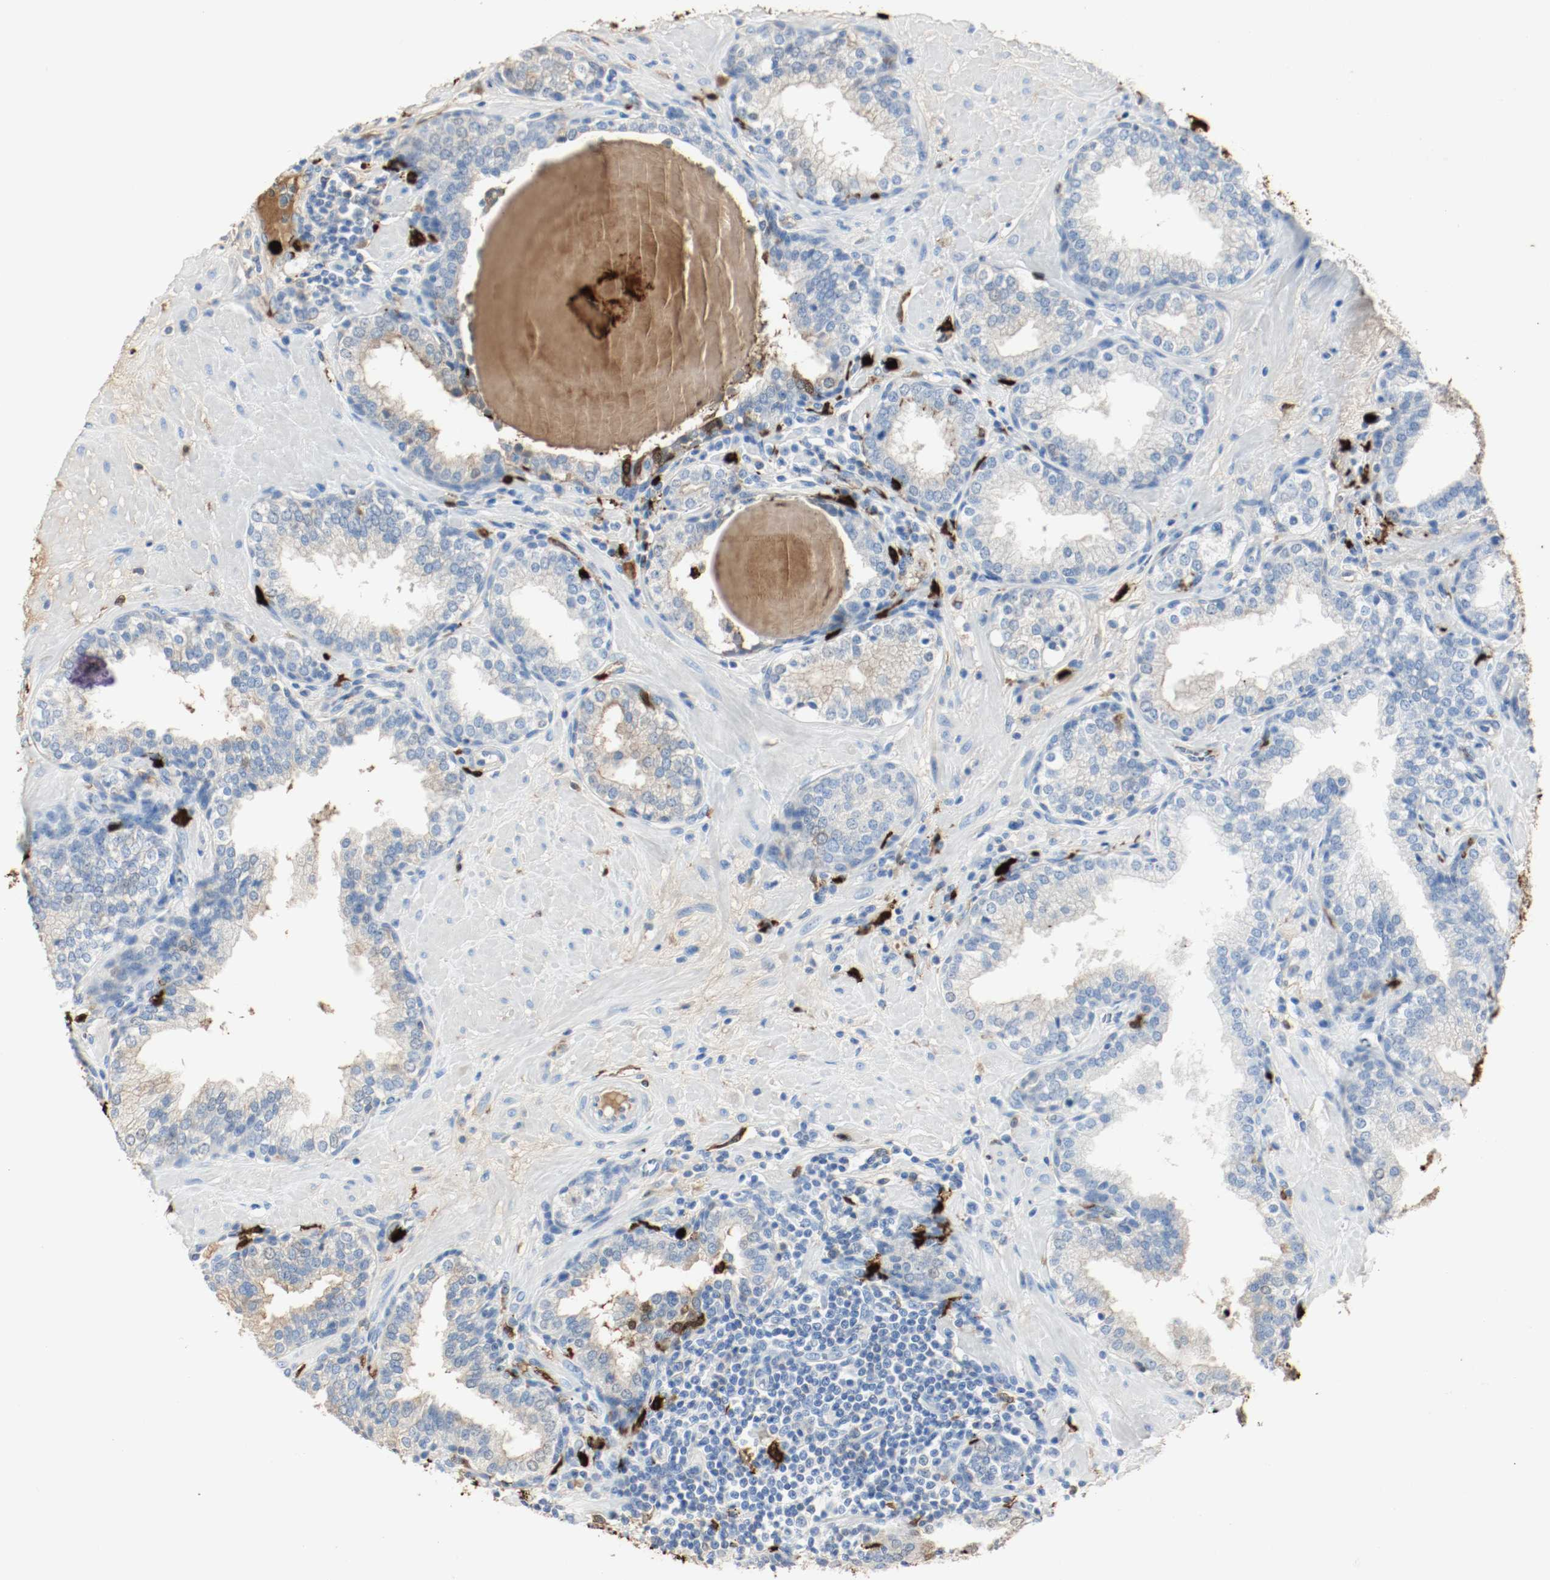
{"staining": {"intensity": "moderate", "quantity": "<25%", "location": "cytoplasmic/membranous"}, "tissue": "prostate", "cell_type": "Glandular cells", "image_type": "normal", "snomed": [{"axis": "morphology", "description": "Normal tissue, NOS"}, {"axis": "topography", "description": "Prostate"}], "caption": "DAB immunohistochemical staining of normal prostate reveals moderate cytoplasmic/membranous protein staining in approximately <25% of glandular cells. (Brightfield microscopy of DAB IHC at high magnification).", "gene": "S100A9", "patient": {"sex": "male", "age": 51}}